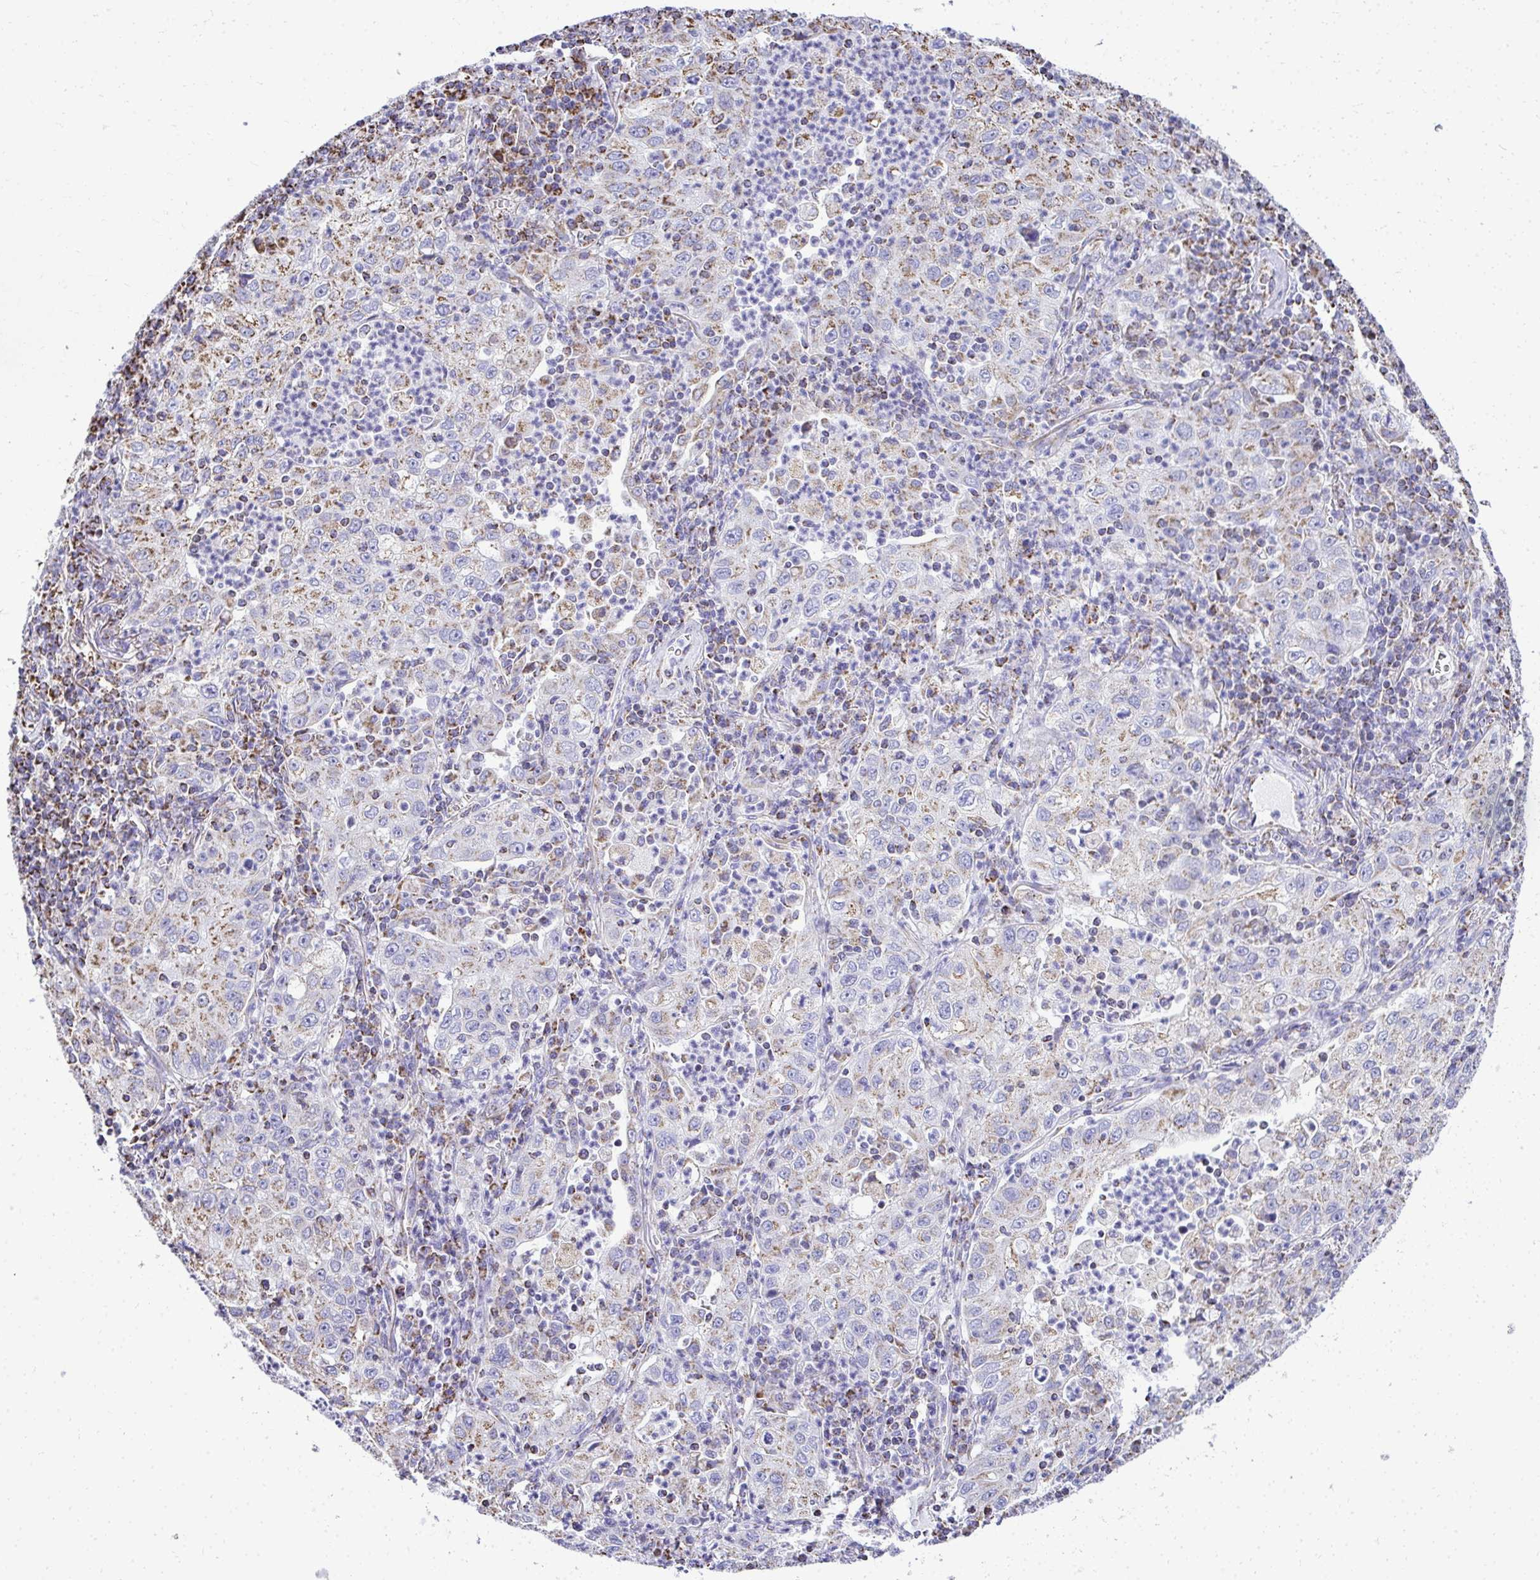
{"staining": {"intensity": "weak", "quantity": "25%-75%", "location": "cytoplasmic/membranous"}, "tissue": "lung cancer", "cell_type": "Tumor cells", "image_type": "cancer", "snomed": [{"axis": "morphology", "description": "Squamous cell carcinoma, NOS"}, {"axis": "topography", "description": "Lung"}], "caption": "IHC image of neoplastic tissue: lung squamous cell carcinoma stained using IHC demonstrates low levels of weak protein expression localized specifically in the cytoplasmic/membranous of tumor cells, appearing as a cytoplasmic/membranous brown color.", "gene": "MPZL2", "patient": {"sex": "male", "age": 71}}